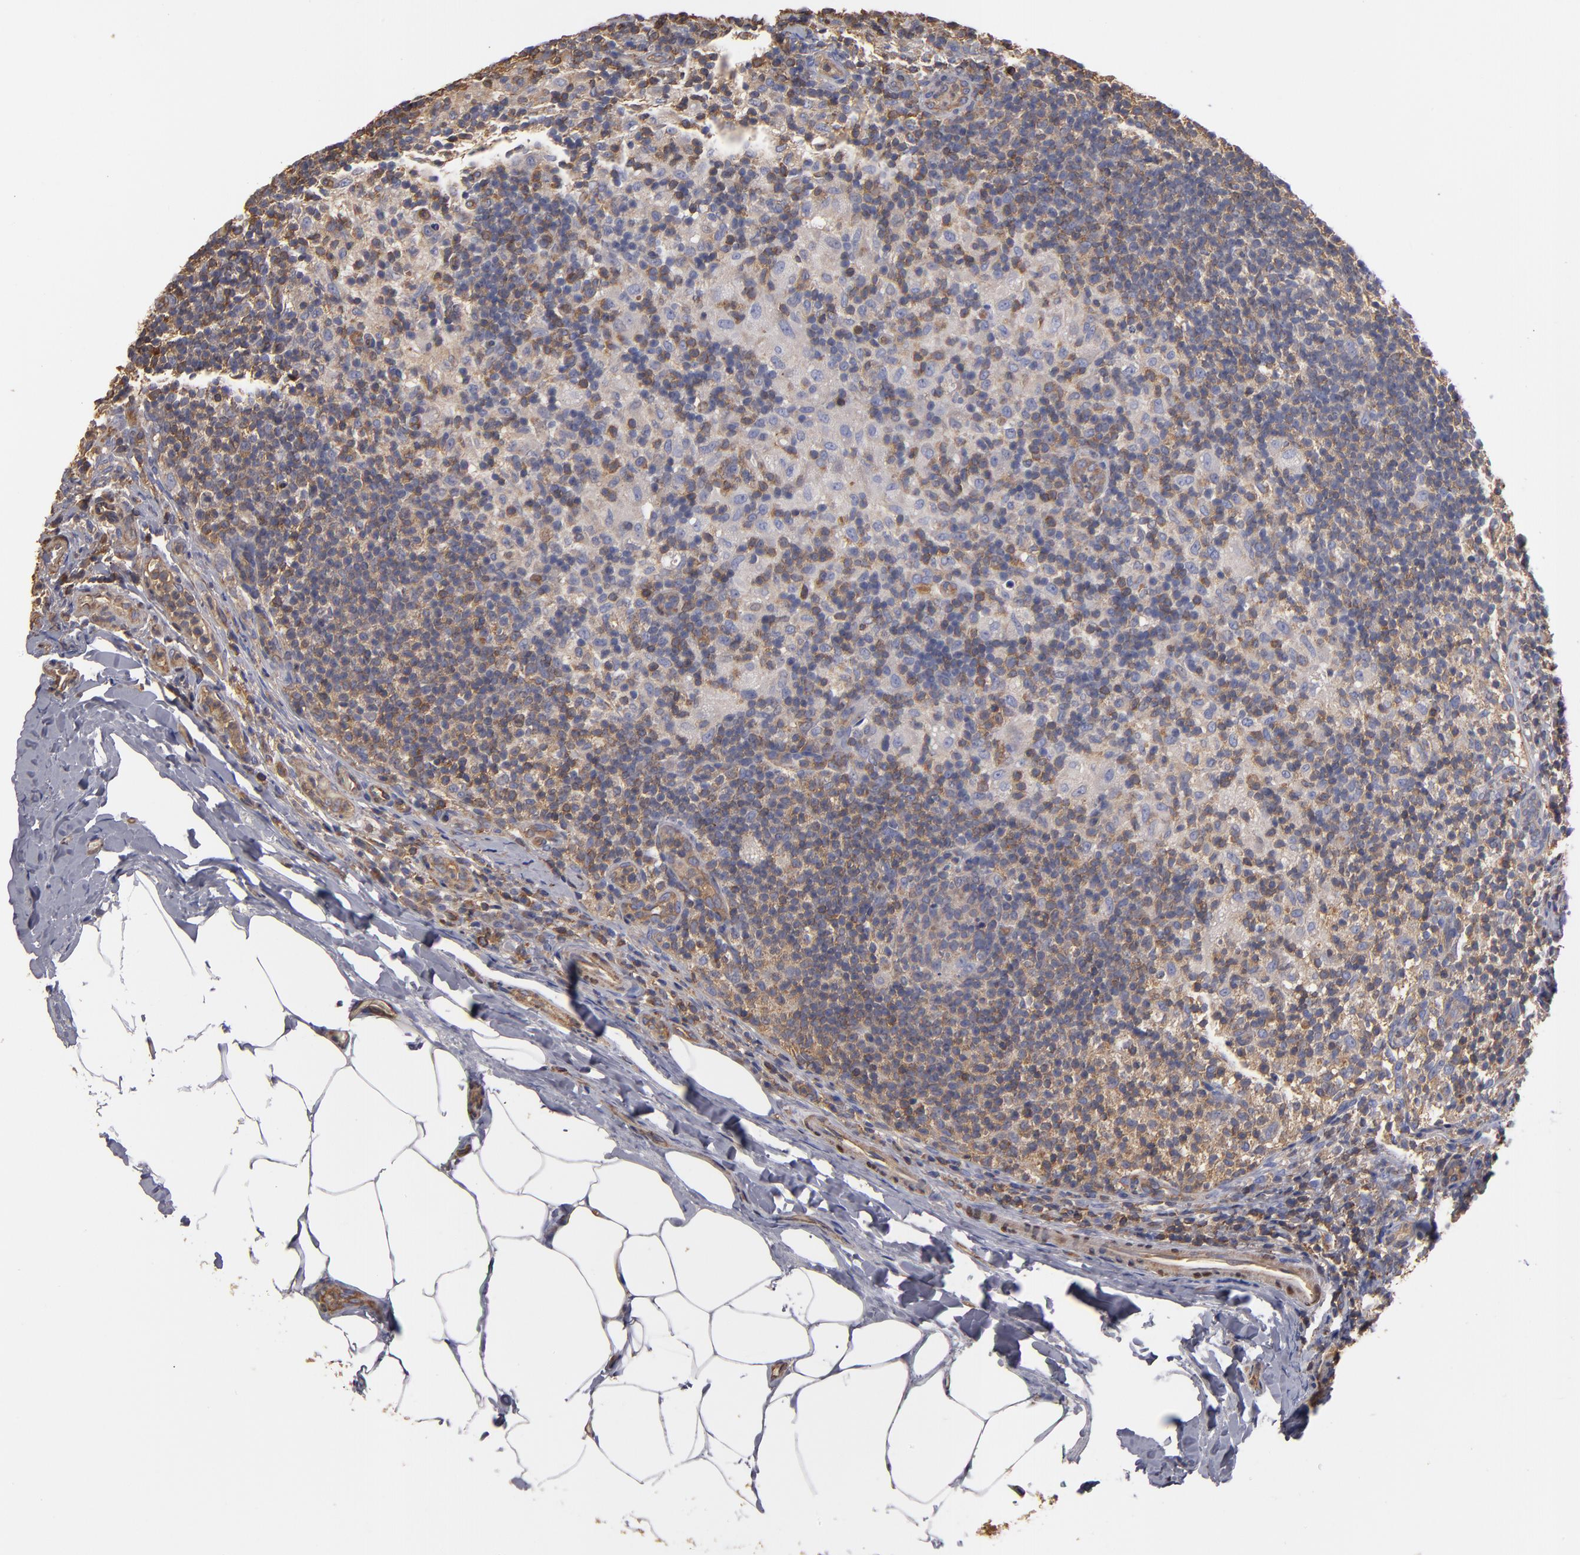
{"staining": {"intensity": "weak", "quantity": "25%-75%", "location": "cytoplasmic/membranous"}, "tissue": "lymph node", "cell_type": "Germinal center cells", "image_type": "normal", "snomed": [{"axis": "morphology", "description": "Normal tissue, NOS"}, {"axis": "morphology", "description": "Inflammation, NOS"}, {"axis": "topography", "description": "Lymph node"}], "caption": "Immunohistochemistry photomicrograph of unremarkable lymph node: human lymph node stained using immunohistochemistry displays low levels of weak protein expression localized specifically in the cytoplasmic/membranous of germinal center cells, appearing as a cytoplasmic/membranous brown color.", "gene": "ESYT2", "patient": {"sex": "male", "age": 46}}